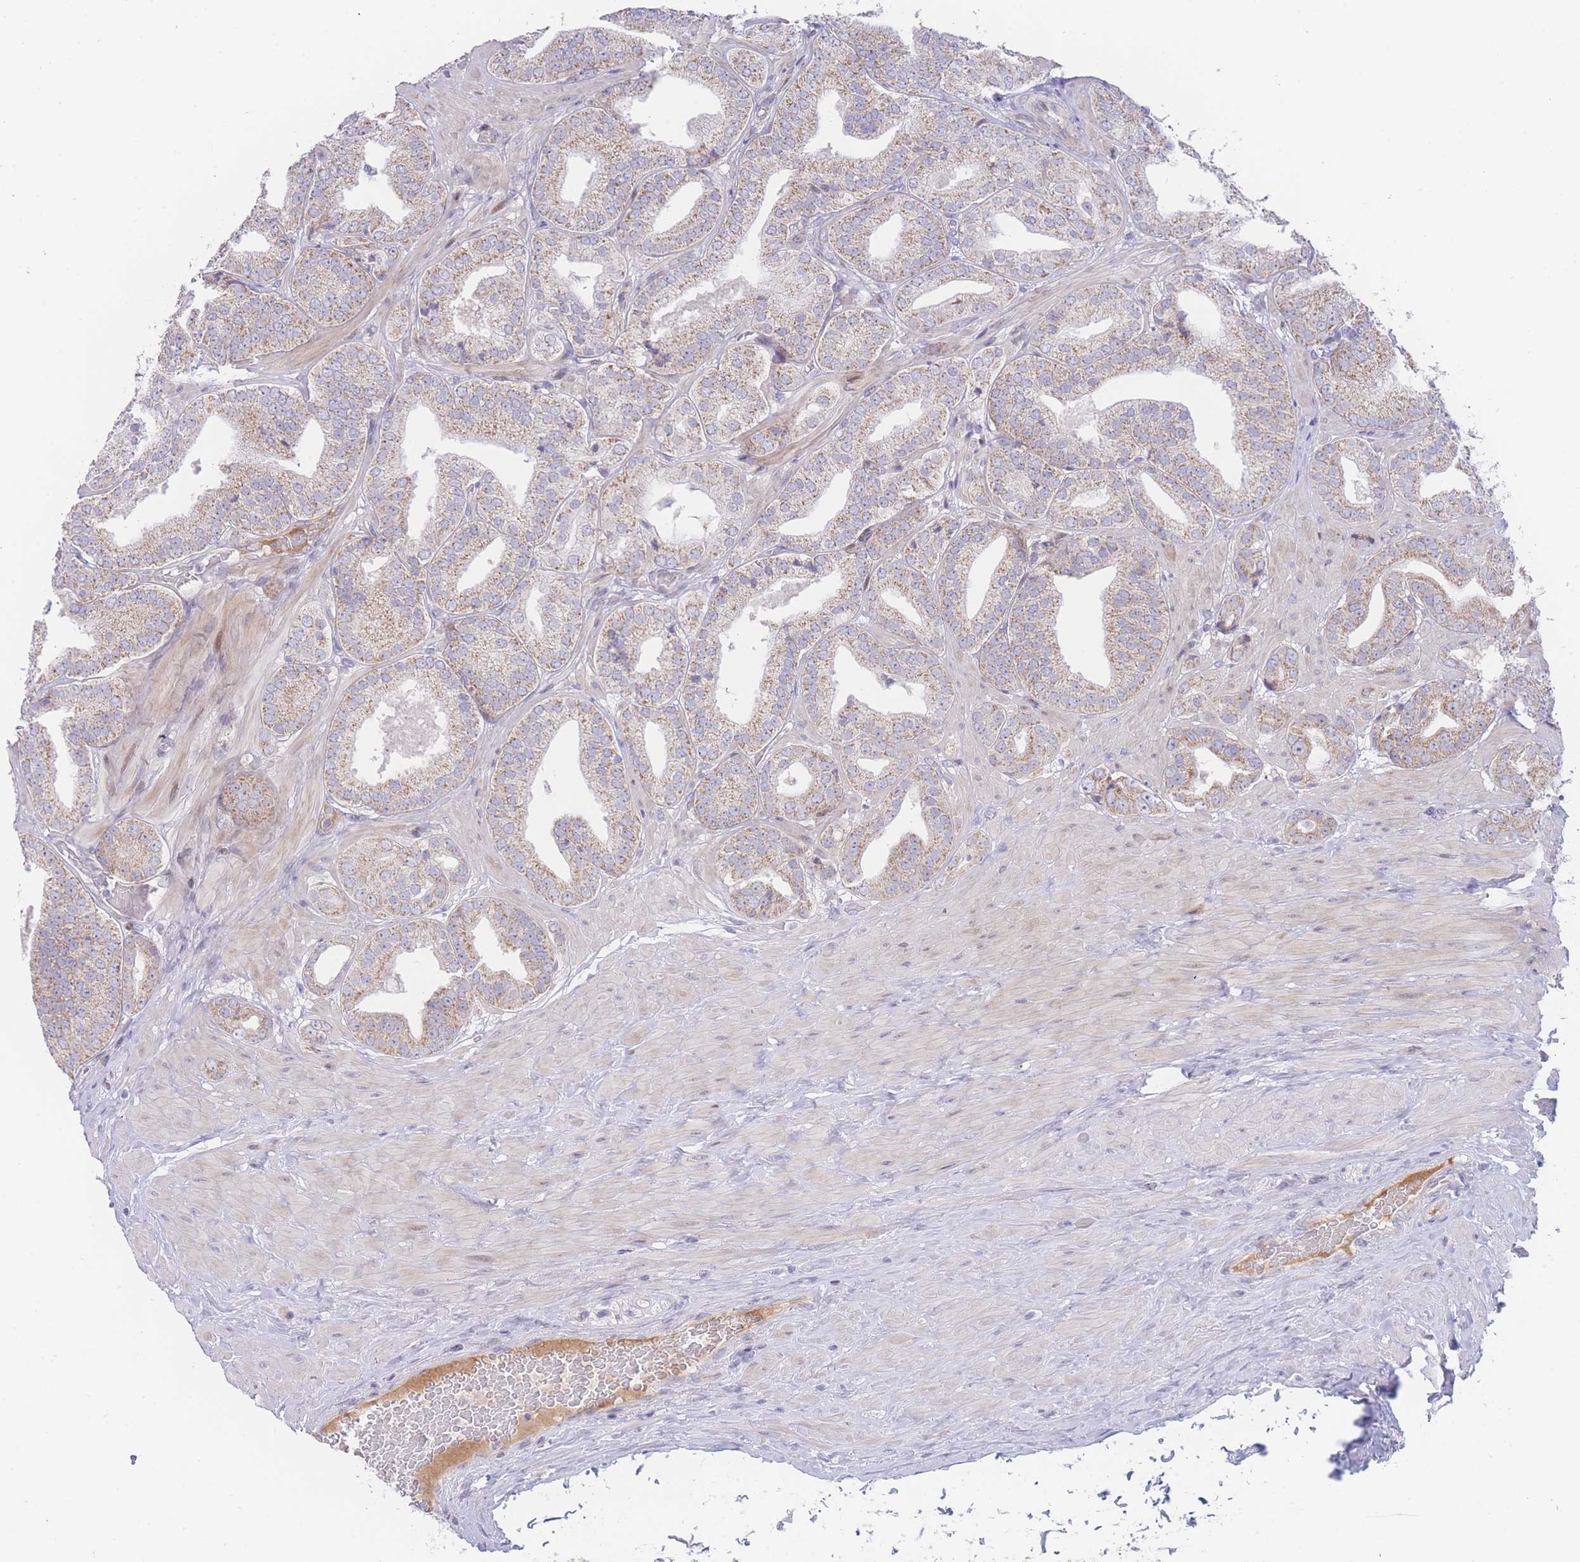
{"staining": {"intensity": "weak", "quantity": "25%-75%", "location": "cytoplasmic/membranous"}, "tissue": "prostate cancer", "cell_type": "Tumor cells", "image_type": "cancer", "snomed": [{"axis": "morphology", "description": "Adenocarcinoma, High grade"}, {"axis": "topography", "description": "Prostate"}], "caption": "Weak cytoplasmic/membranous staining is present in approximately 25%-75% of tumor cells in high-grade adenocarcinoma (prostate).", "gene": "GPAM", "patient": {"sex": "male", "age": 63}}